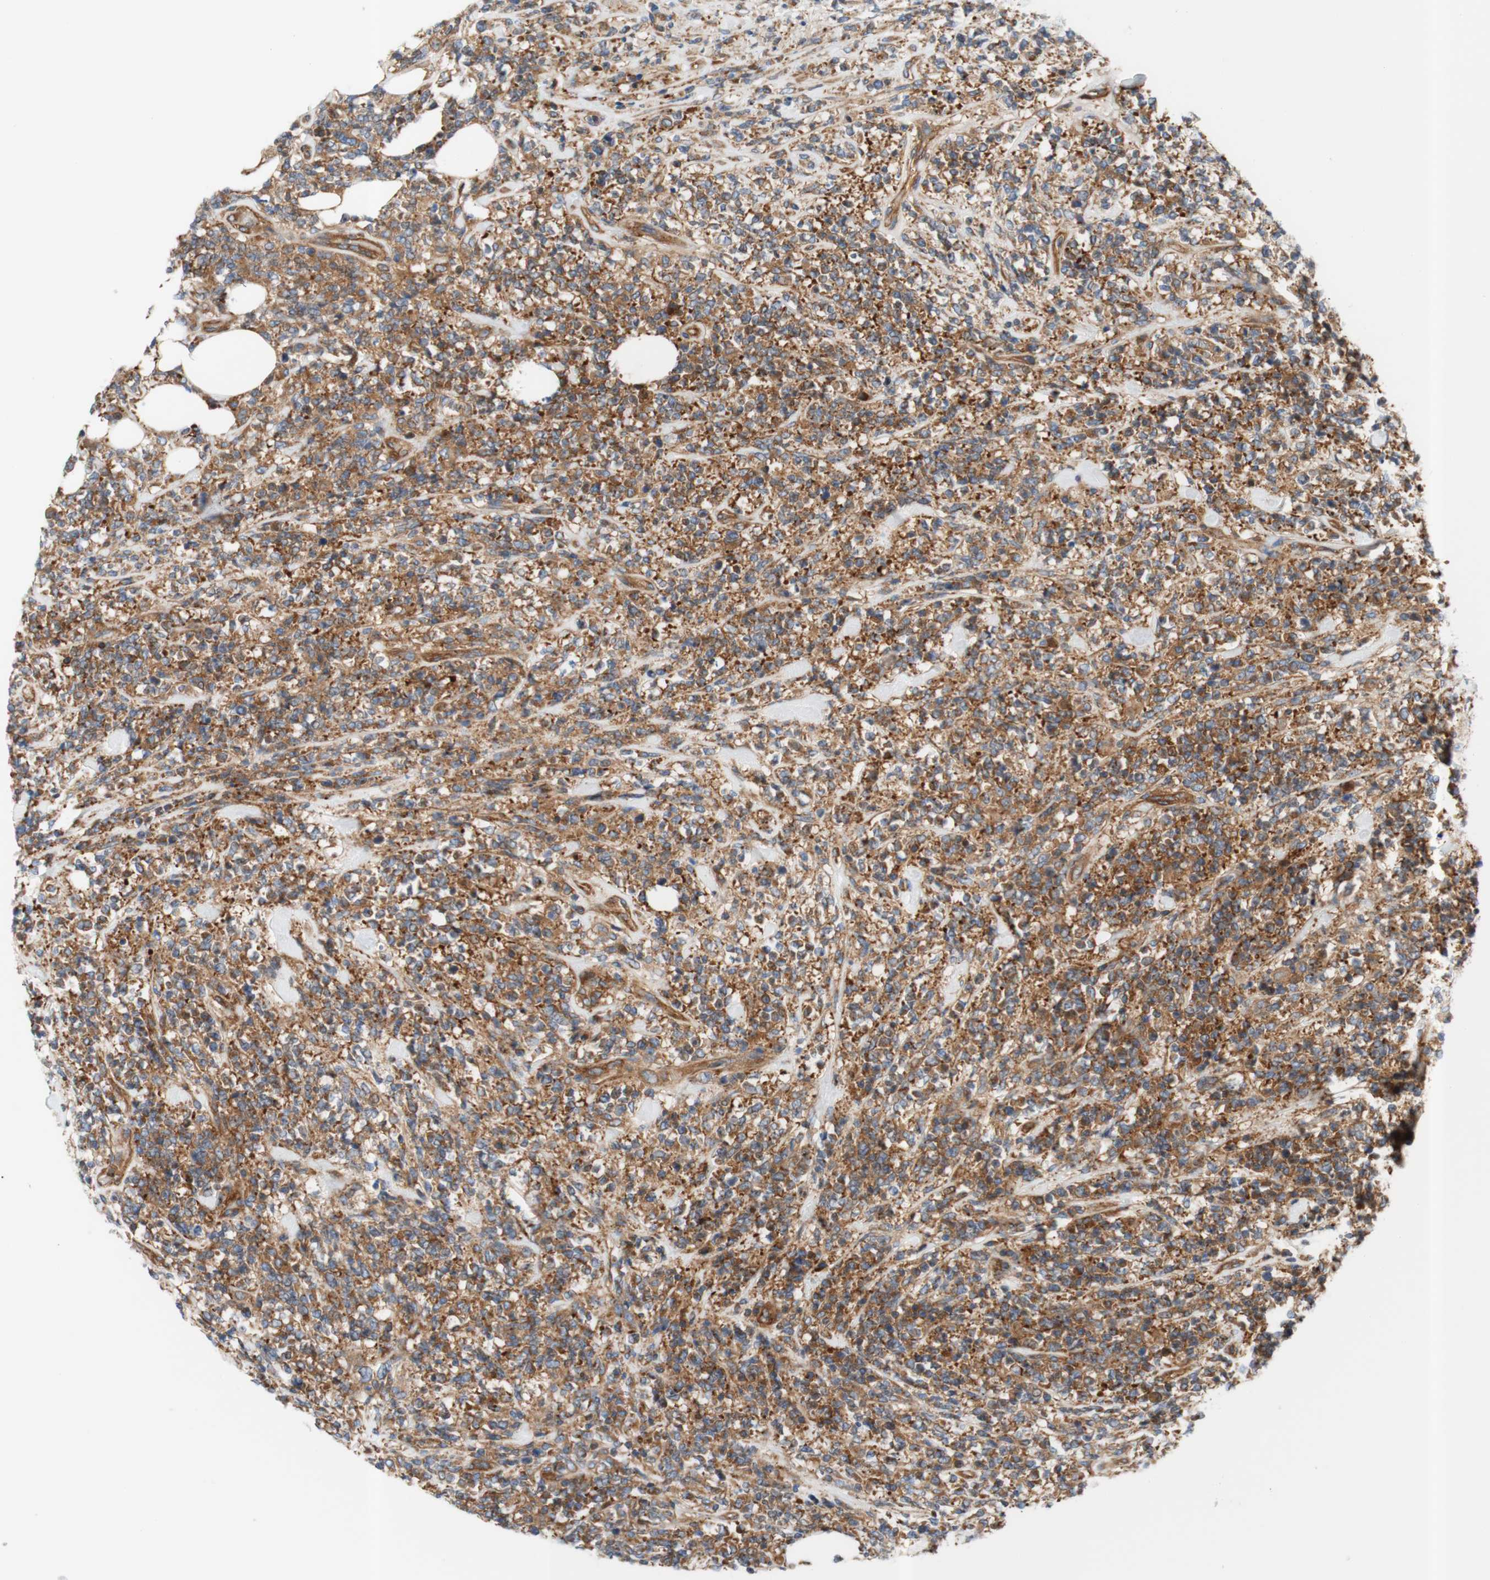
{"staining": {"intensity": "moderate", "quantity": "25%-75%", "location": "cytoplasmic/membranous"}, "tissue": "lymphoma", "cell_type": "Tumor cells", "image_type": "cancer", "snomed": [{"axis": "morphology", "description": "Malignant lymphoma, non-Hodgkin's type, High grade"}, {"axis": "topography", "description": "Soft tissue"}], "caption": "IHC of human lymphoma reveals medium levels of moderate cytoplasmic/membranous positivity in approximately 25%-75% of tumor cells.", "gene": "STOM", "patient": {"sex": "male", "age": 18}}